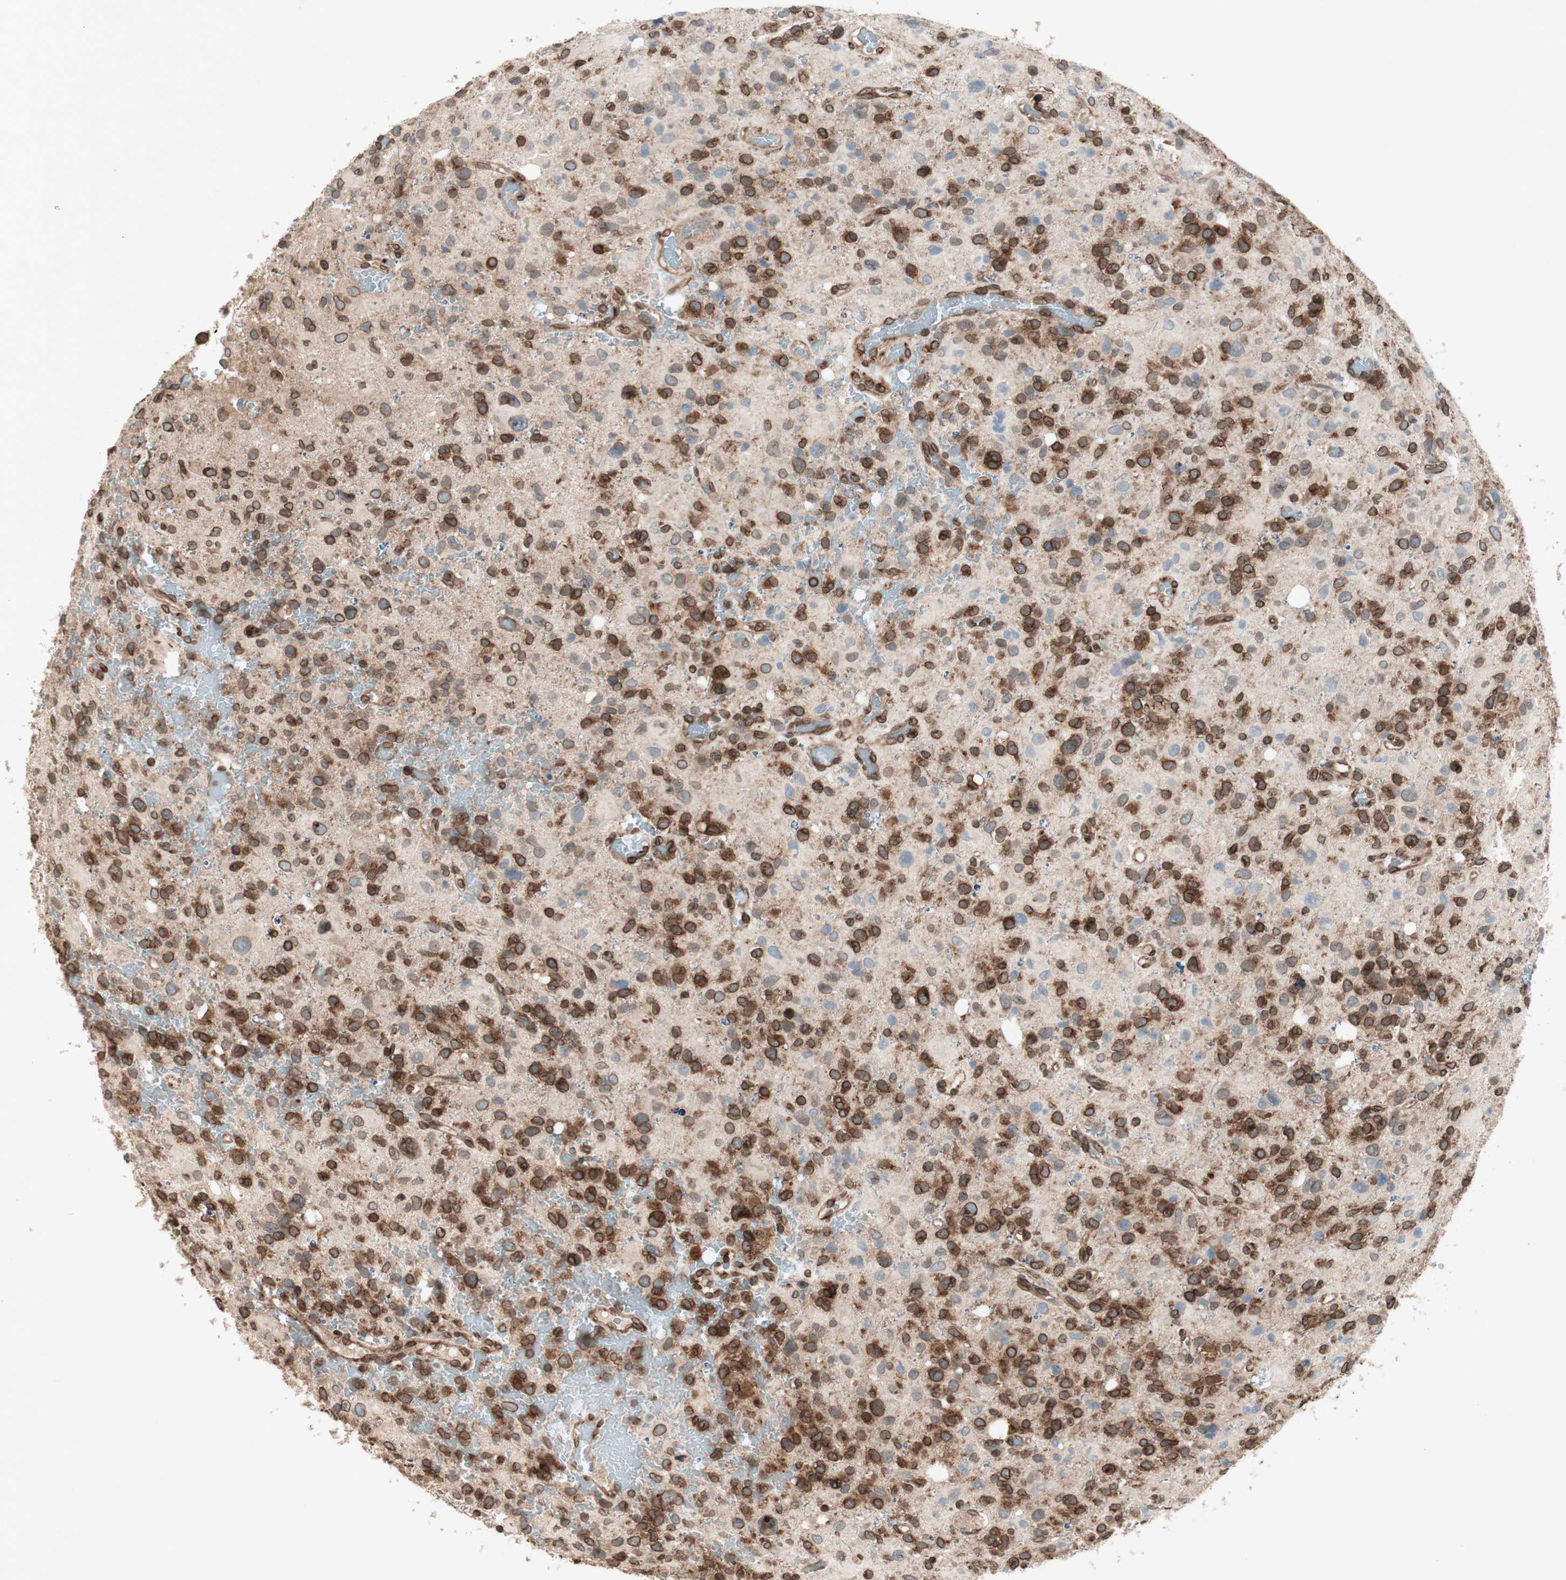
{"staining": {"intensity": "strong", "quantity": ">75%", "location": "cytoplasmic/membranous,nuclear"}, "tissue": "glioma", "cell_type": "Tumor cells", "image_type": "cancer", "snomed": [{"axis": "morphology", "description": "Glioma, malignant, High grade"}, {"axis": "topography", "description": "Brain"}], "caption": "IHC (DAB) staining of human glioma exhibits strong cytoplasmic/membranous and nuclear protein expression in approximately >75% of tumor cells. (IHC, brightfield microscopy, high magnification).", "gene": "NUP62", "patient": {"sex": "male", "age": 48}}